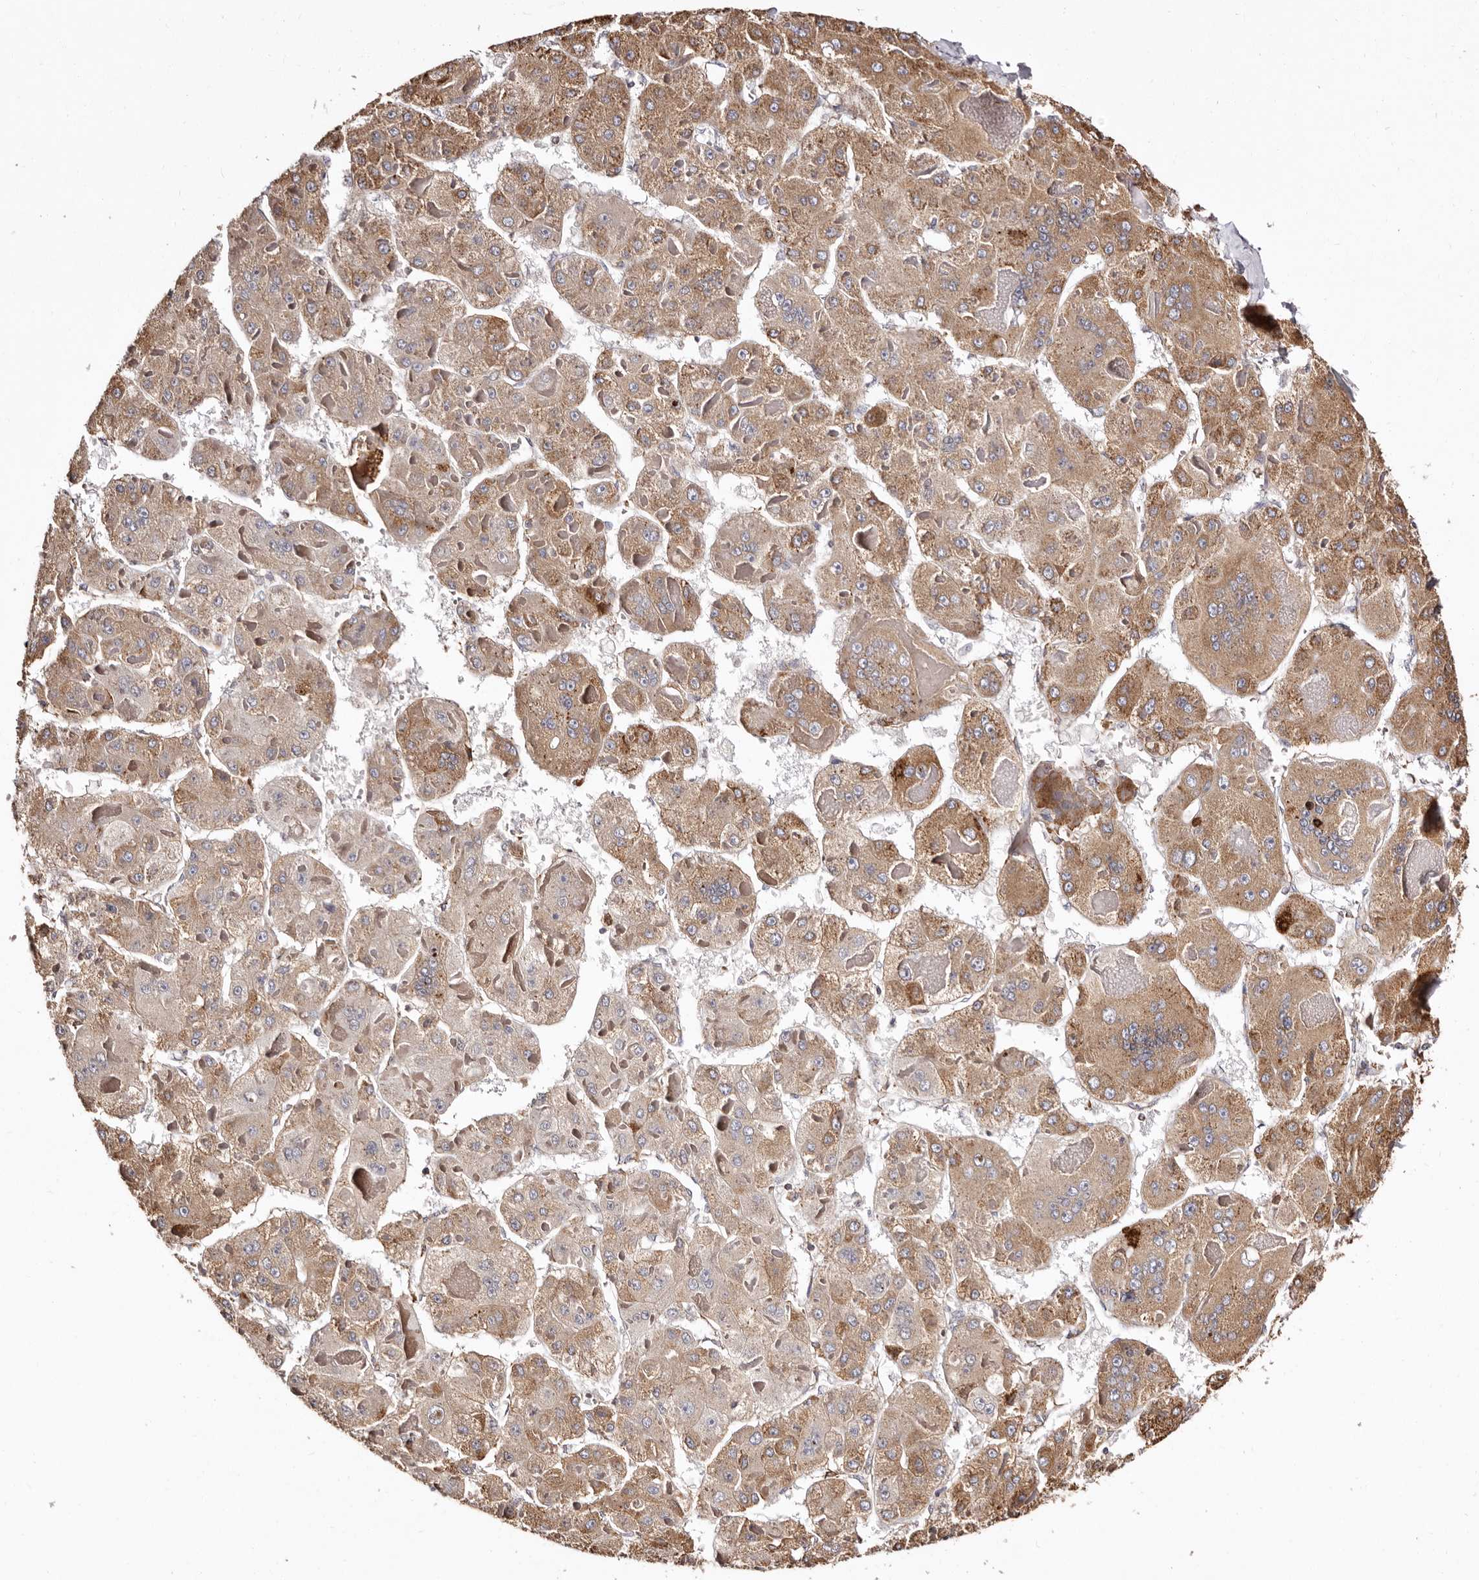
{"staining": {"intensity": "moderate", "quantity": ">75%", "location": "cytoplasmic/membranous"}, "tissue": "liver cancer", "cell_type": "Tumor cells", "image_type": "cancer", "snomed": [{"axis": "morphology", "description": "Carcinoma, Hepatocellular, NOS"}, {"axis": "topography", "description": "Liver"}], "caption": "Human liver cancer (hepatocellular carcinoma) stained with a protein marker demonstrates moderate staining in tumor cells.", "gene": "ACBD6", "patient": {"sex": "female", "age": 73}}